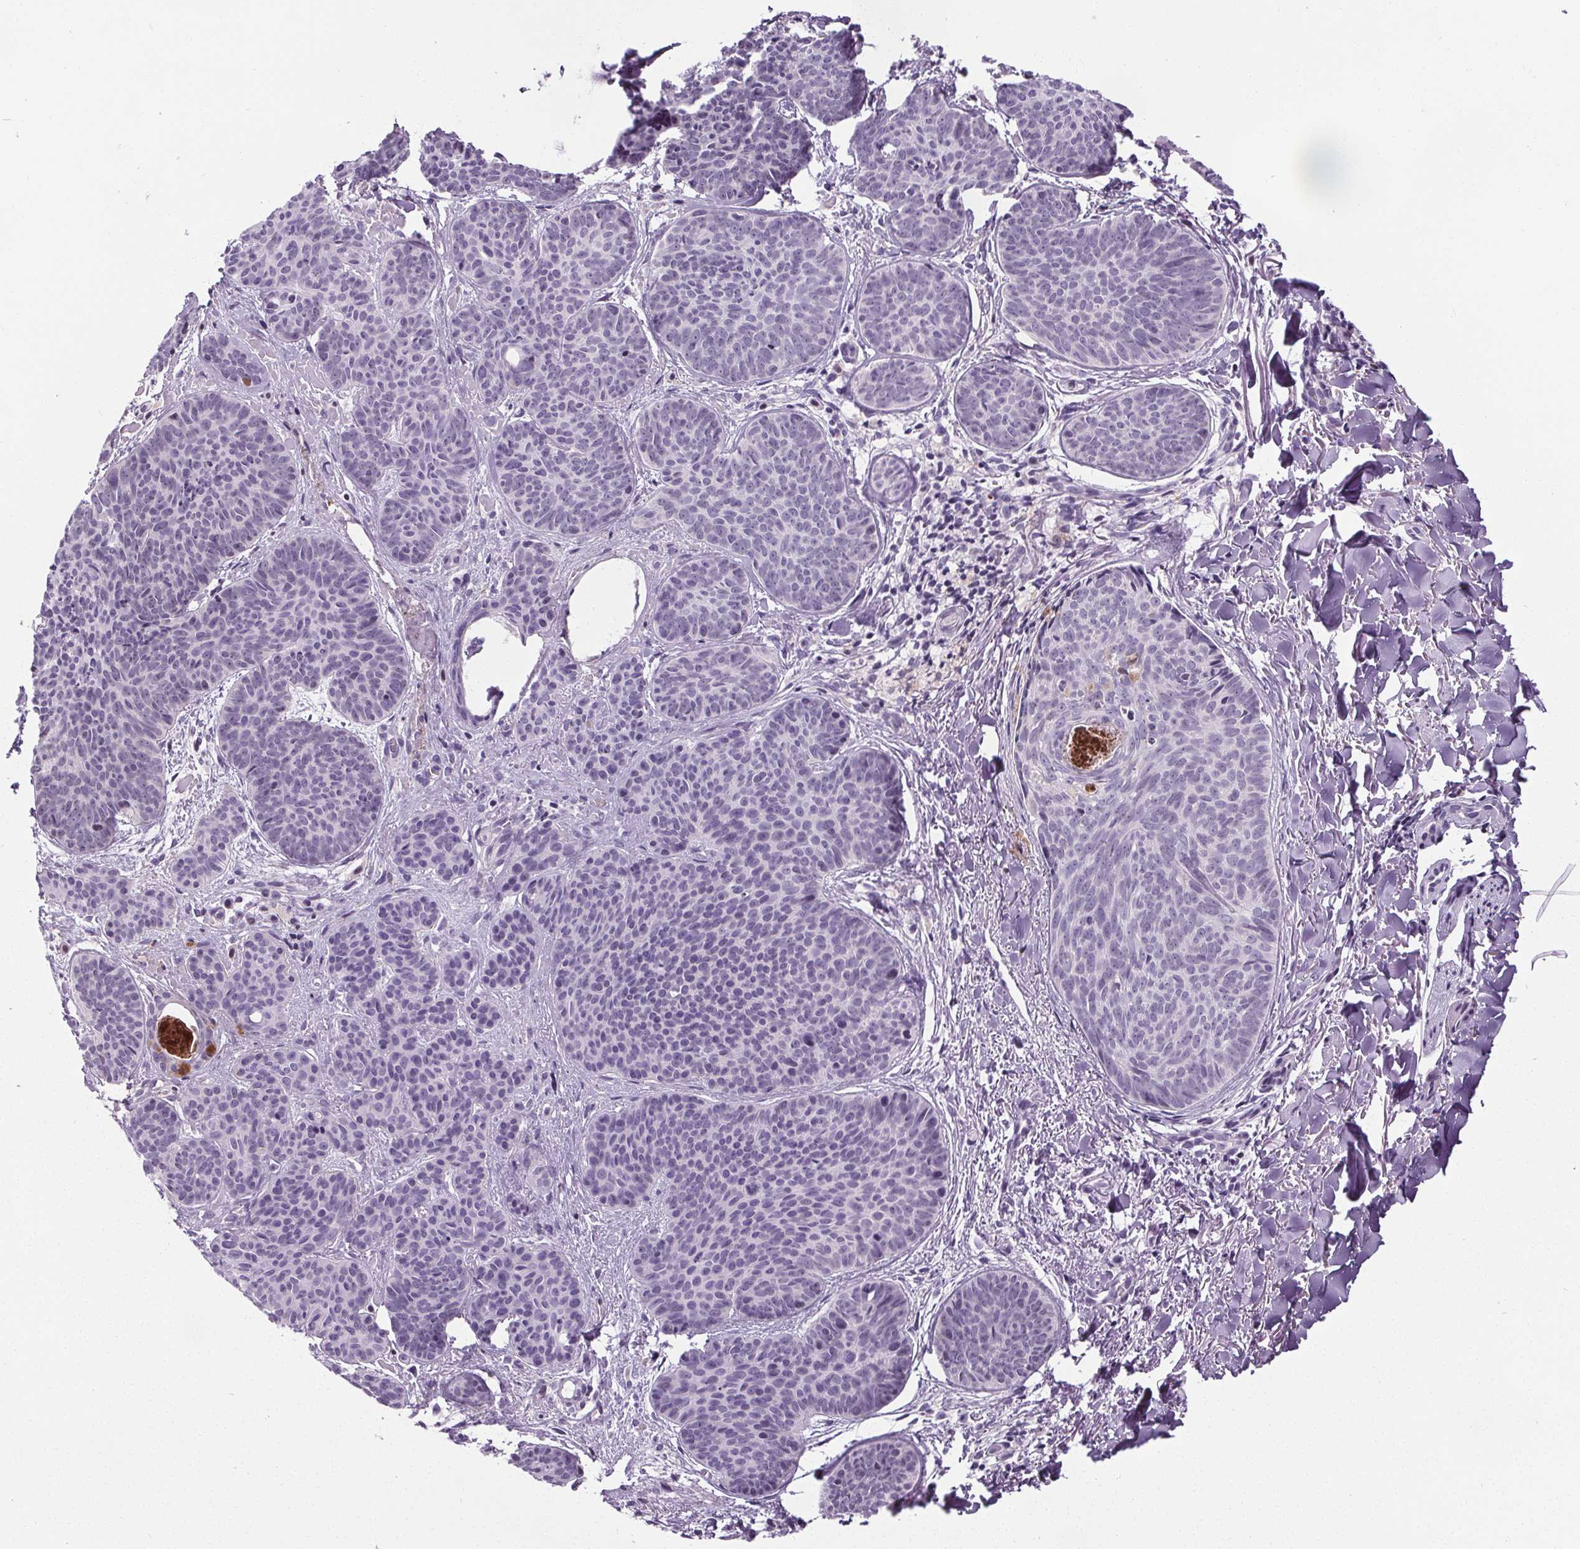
{"staining": {"intensity": "negative", "quantity": "none", "location": "none"}, "tissue": "skin cancer", "cell_type": "Tumor cells", "image_type": "cancer", "snomed": [{"axis": "morphology", "description": "Basal cell carcinoma"}, {"axis": "topography", "description": "Skin"}], "caption": "This is a micrograph of immunohistochemistry (IHC) staining of skin cancer, which shows no expression in tumor cells.", "gene": "TMEM240", "patient": {"sex": "female", "age": 82}}